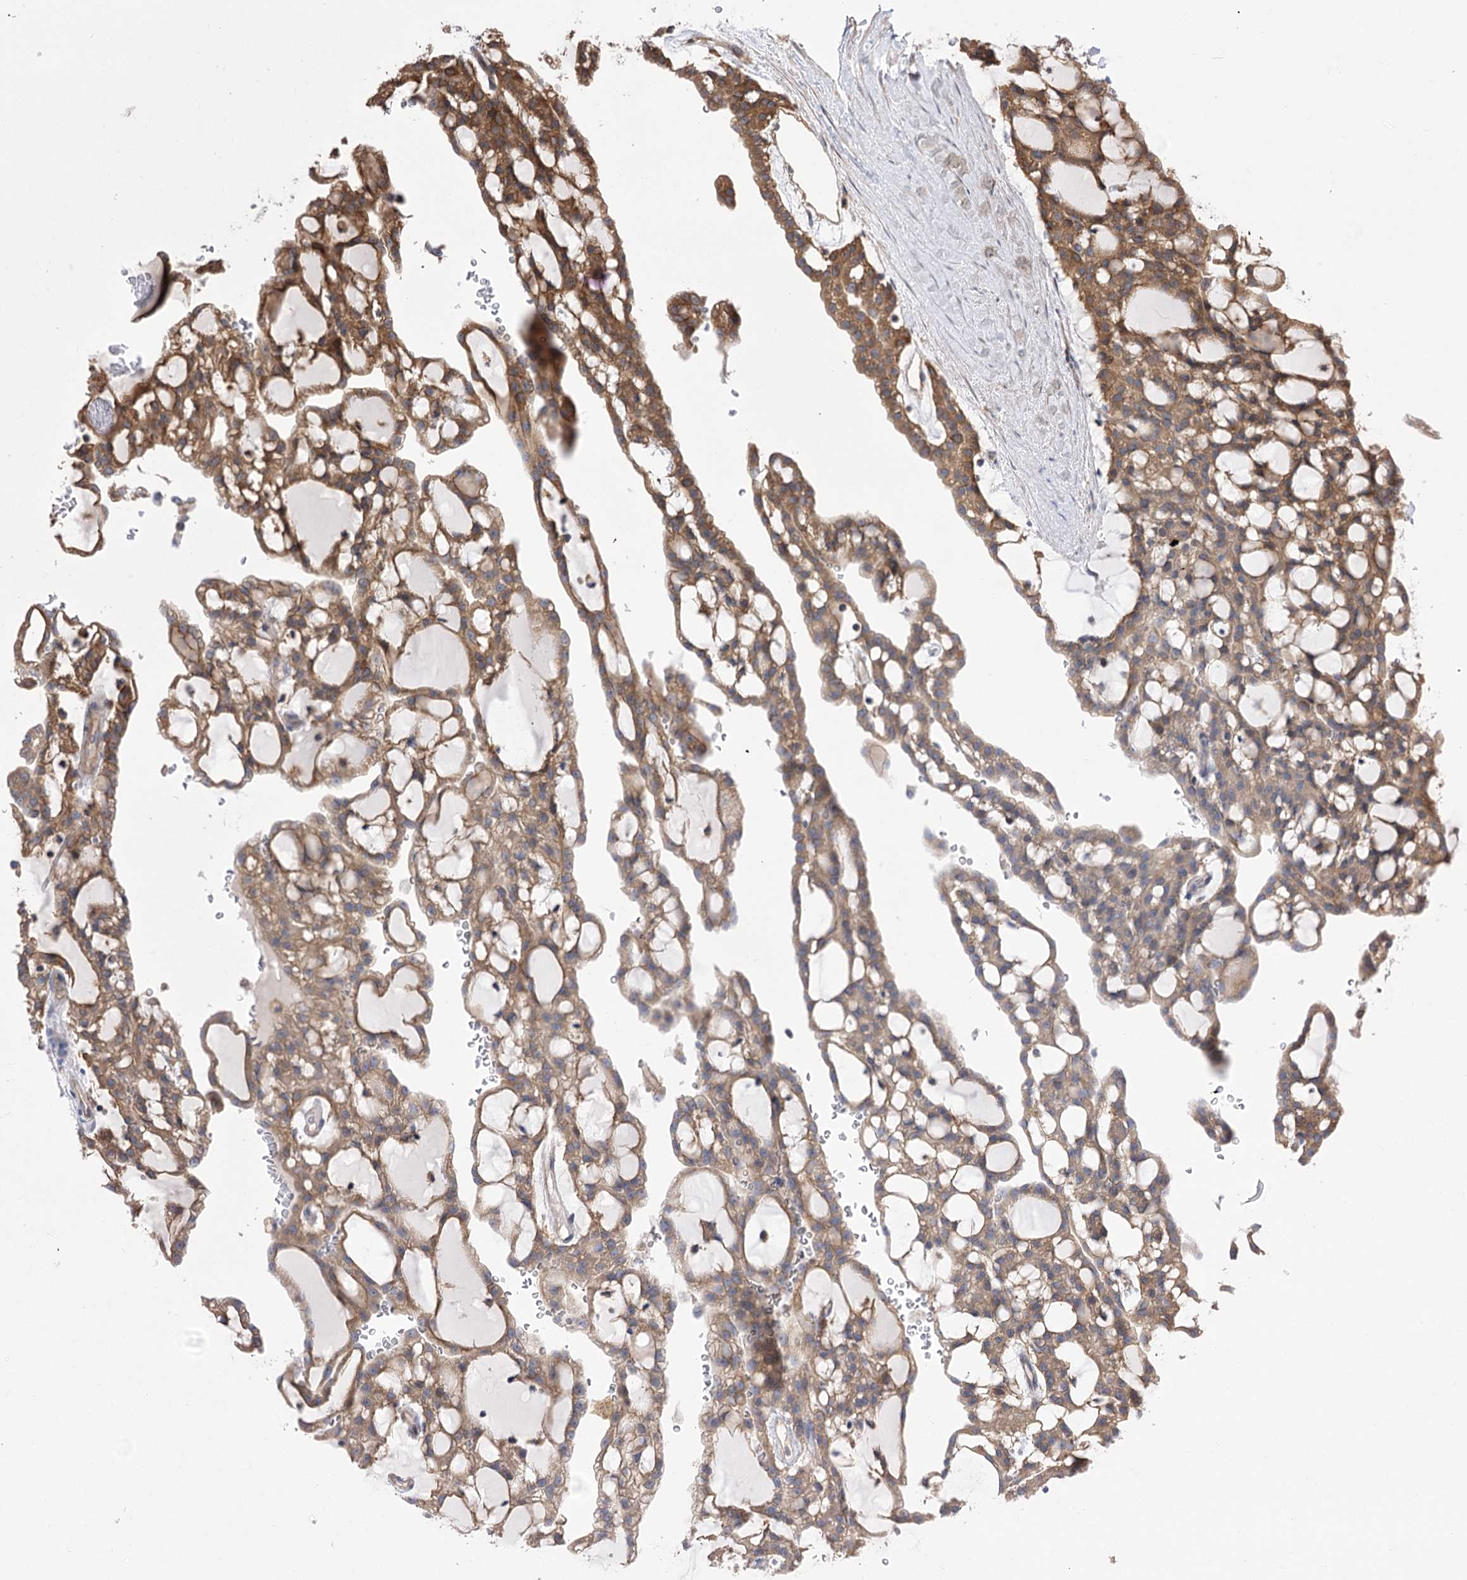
{"staining": {"intensity": "moderate", "quantity": "25%-75%", "location": "cytoplasmic/membranous"}, "tissue": "renal cancer", "cell_type": "Tumor cells", "image_type": "cancer", "snomed": [{"axis": "morphology", "description": "Adenocarcinoma, NOS"}, {"axis": "topography", "description": "Kidney"}], "caption": "Immunohistochemical staining of human renal cancer shows medium levels of moderate cytoplasmic/membranous protein staining in about 25%-75% of tumor cells. (IHC, brightfield microscopy, high magnification).", "gene": "XYLB", "patient": {"sex": "male", "age": 63}}